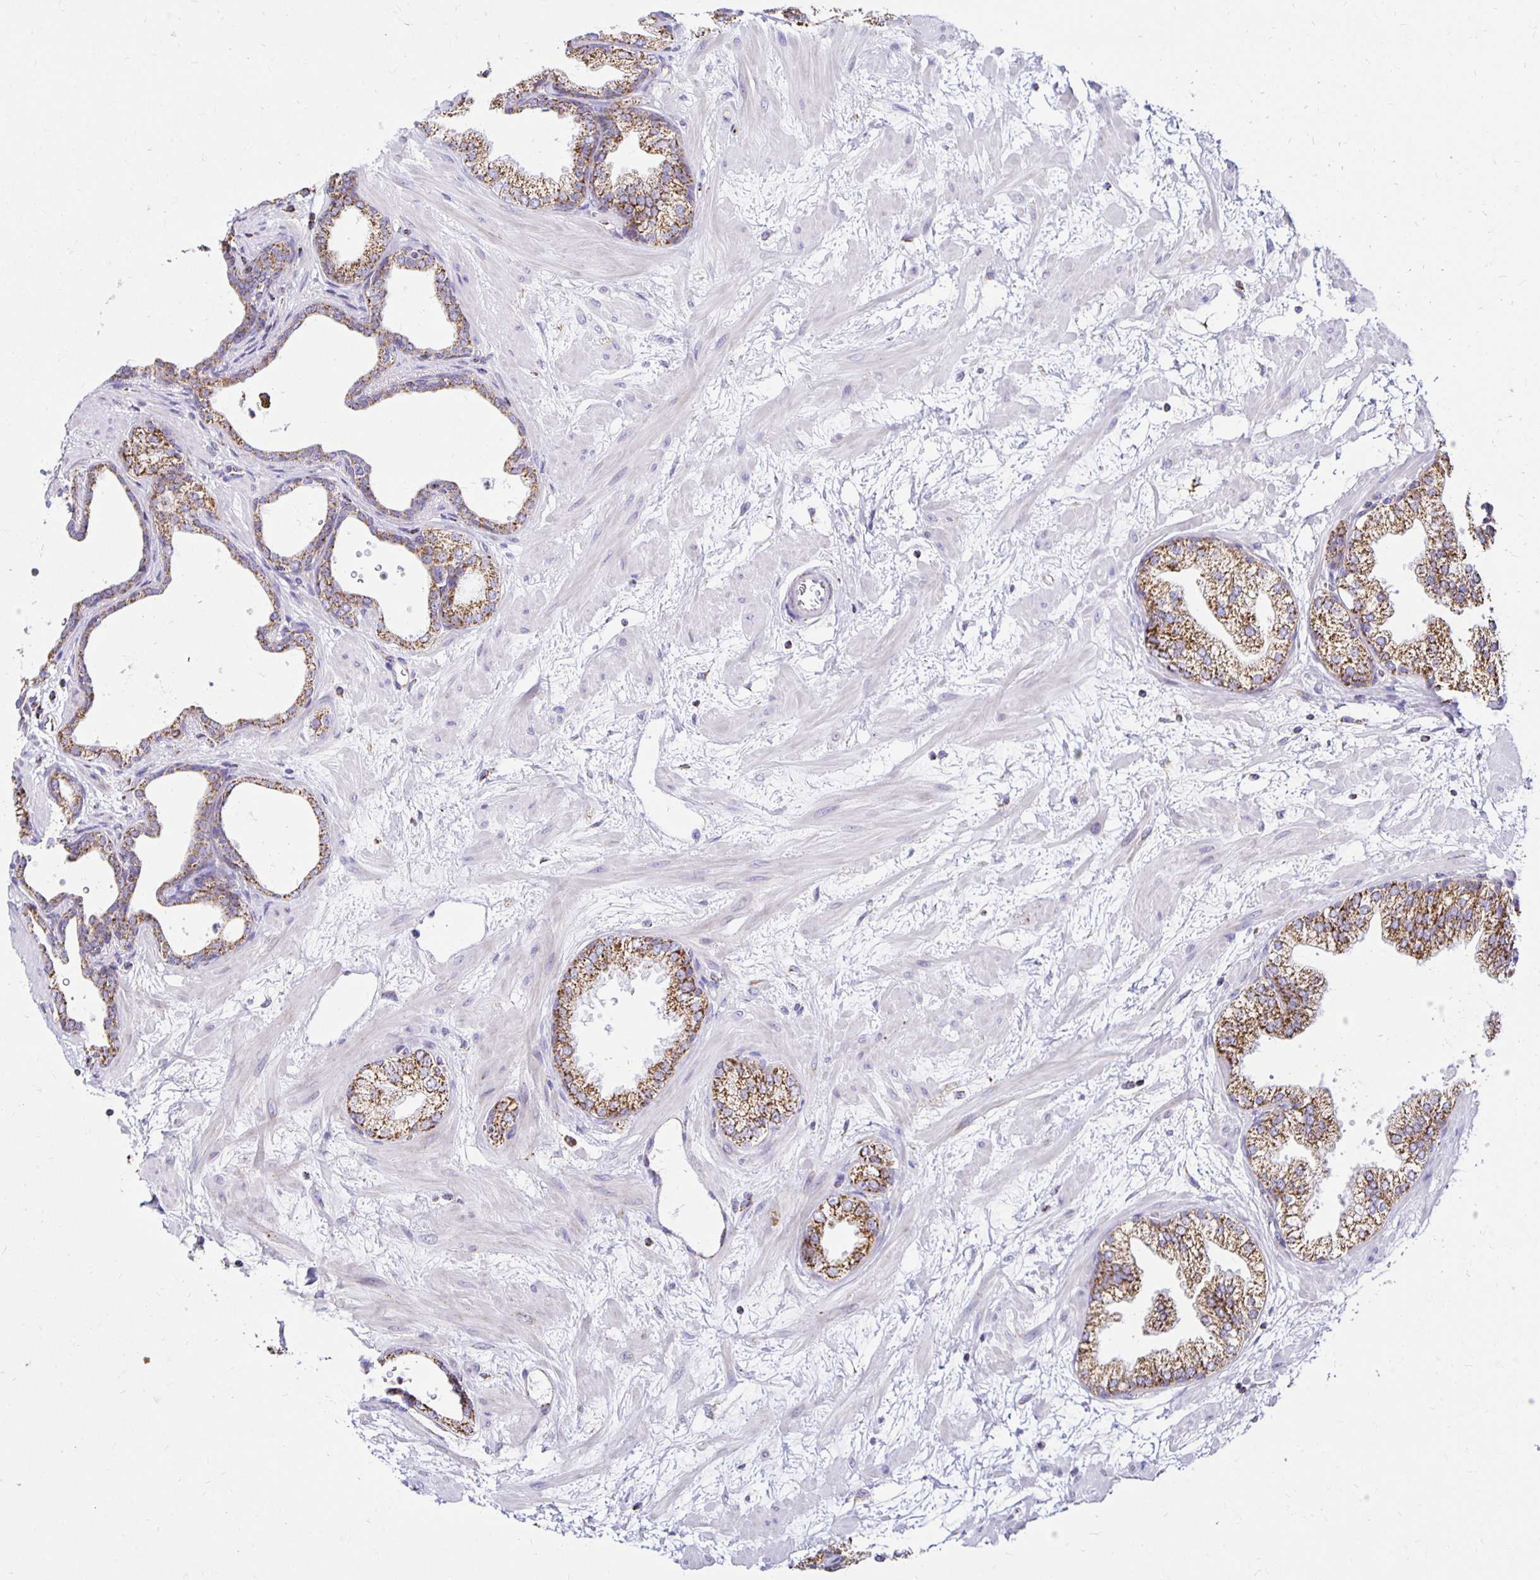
{"staining": {"intensity": "moderate", "quantity": ">75%", "location": "cytoplasmic/membranous"}, "tissue": "prostate", "cell_type": "Glandular cells", "image_type": "normal", "snomed": [{"axis": "morphology", "description": "Normal tissue, NOS"}, {"axis": "topography", "description": "Prostate"}], "caption": "Brown immunohistochemical staining in unremarkable human prostate displays moderate cytoplasmic/membranous expression in about >75% of glandular cells.", "gene": "PLAAT2", "patient": {"sex": "male", "age": 37}}